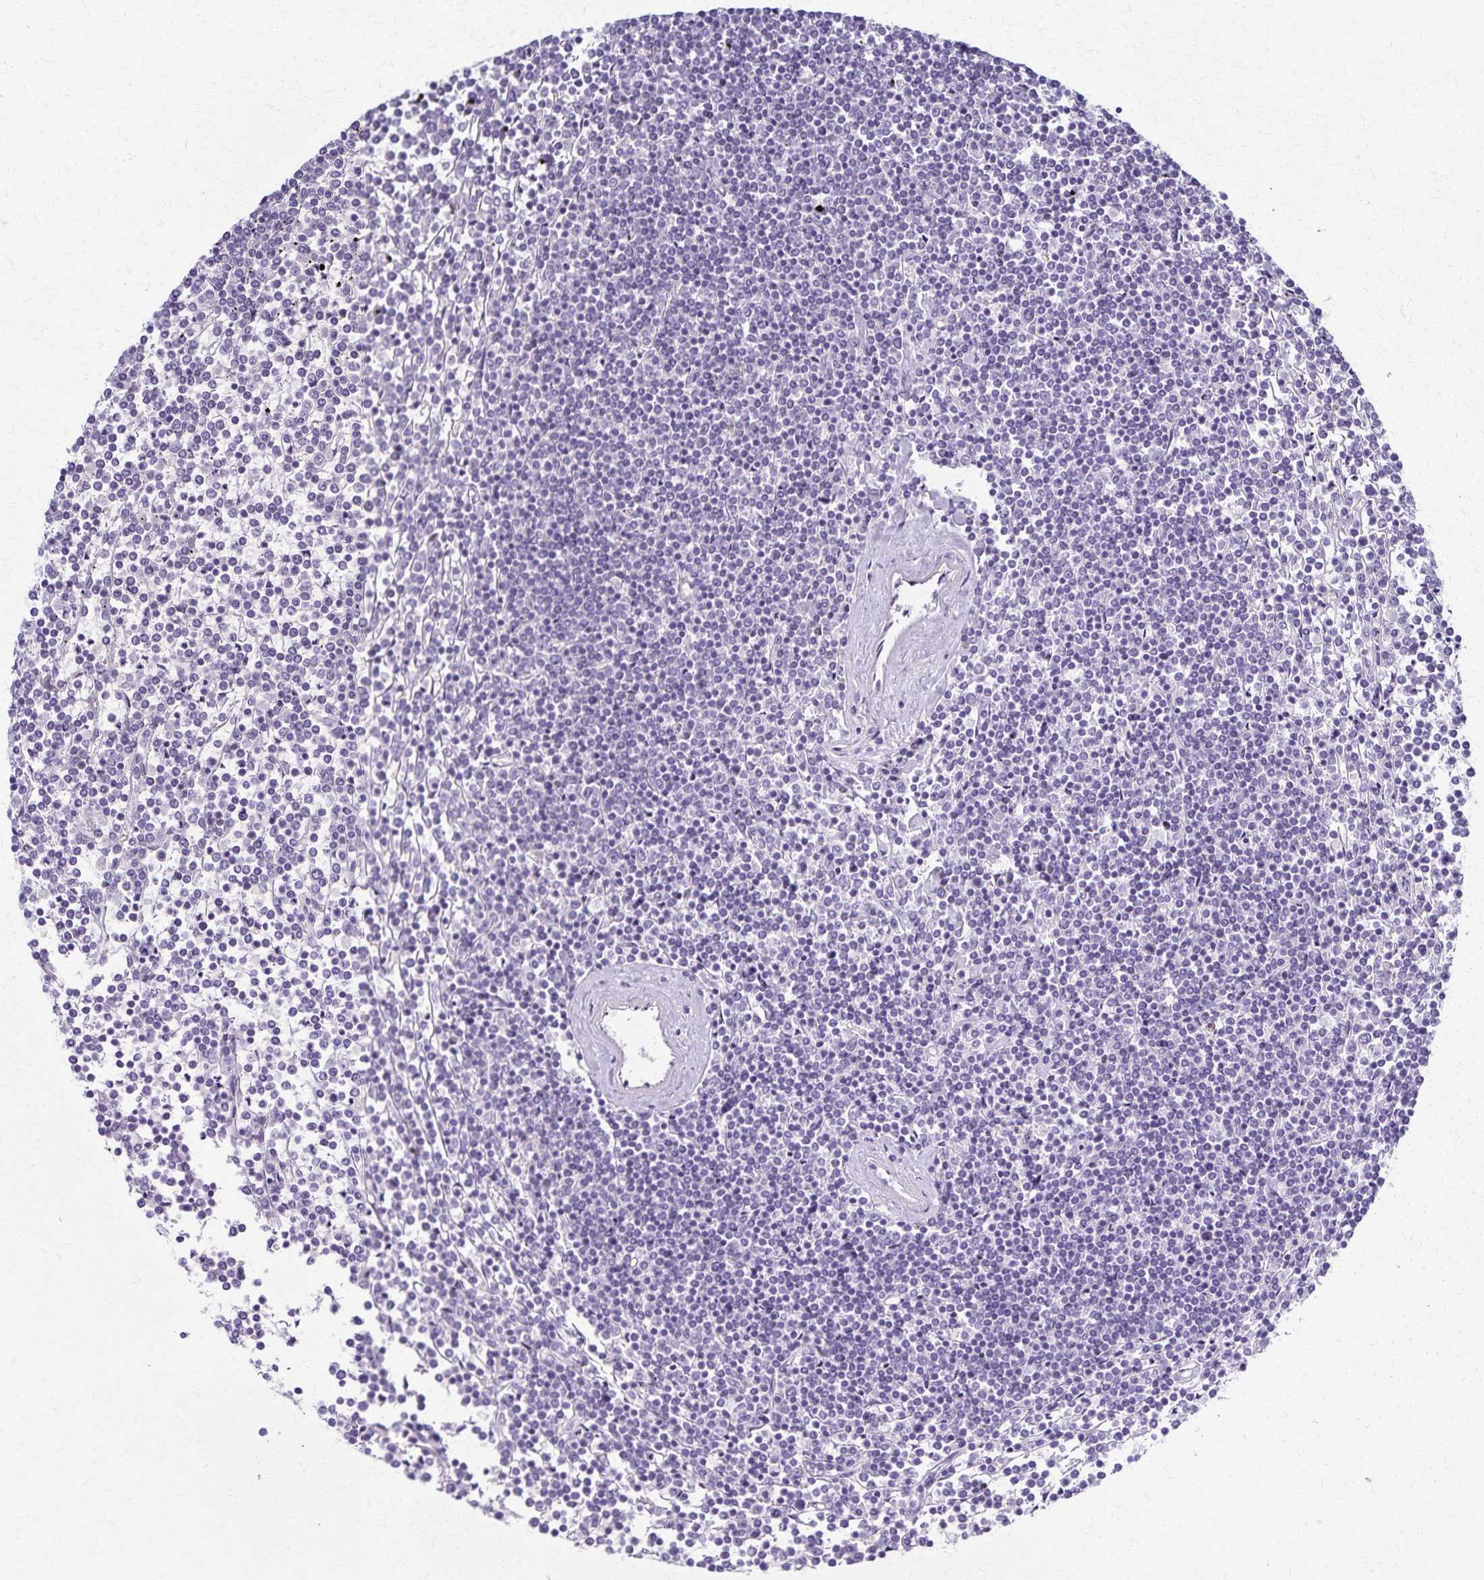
{"staining": {"intensity": "negative", "quantity": "none", "location": "none"}, "tissue": "lymphoma", "cell_type": "Tumor cells", "image_type": "cancer", "snomed": [{"axis": "morphology", "description": "Malignant lymphoma, non-Hodgkin's type, Low grade"}, {"axis": "topography", "description": "Spleen"}], "caption": "This is an immunohistochemistry (IHC) histopathology image of lymphoma. There is no staining in tumor cells.", "gene": "TMEM60", "patient": {"sex": "female", "age": 19}}